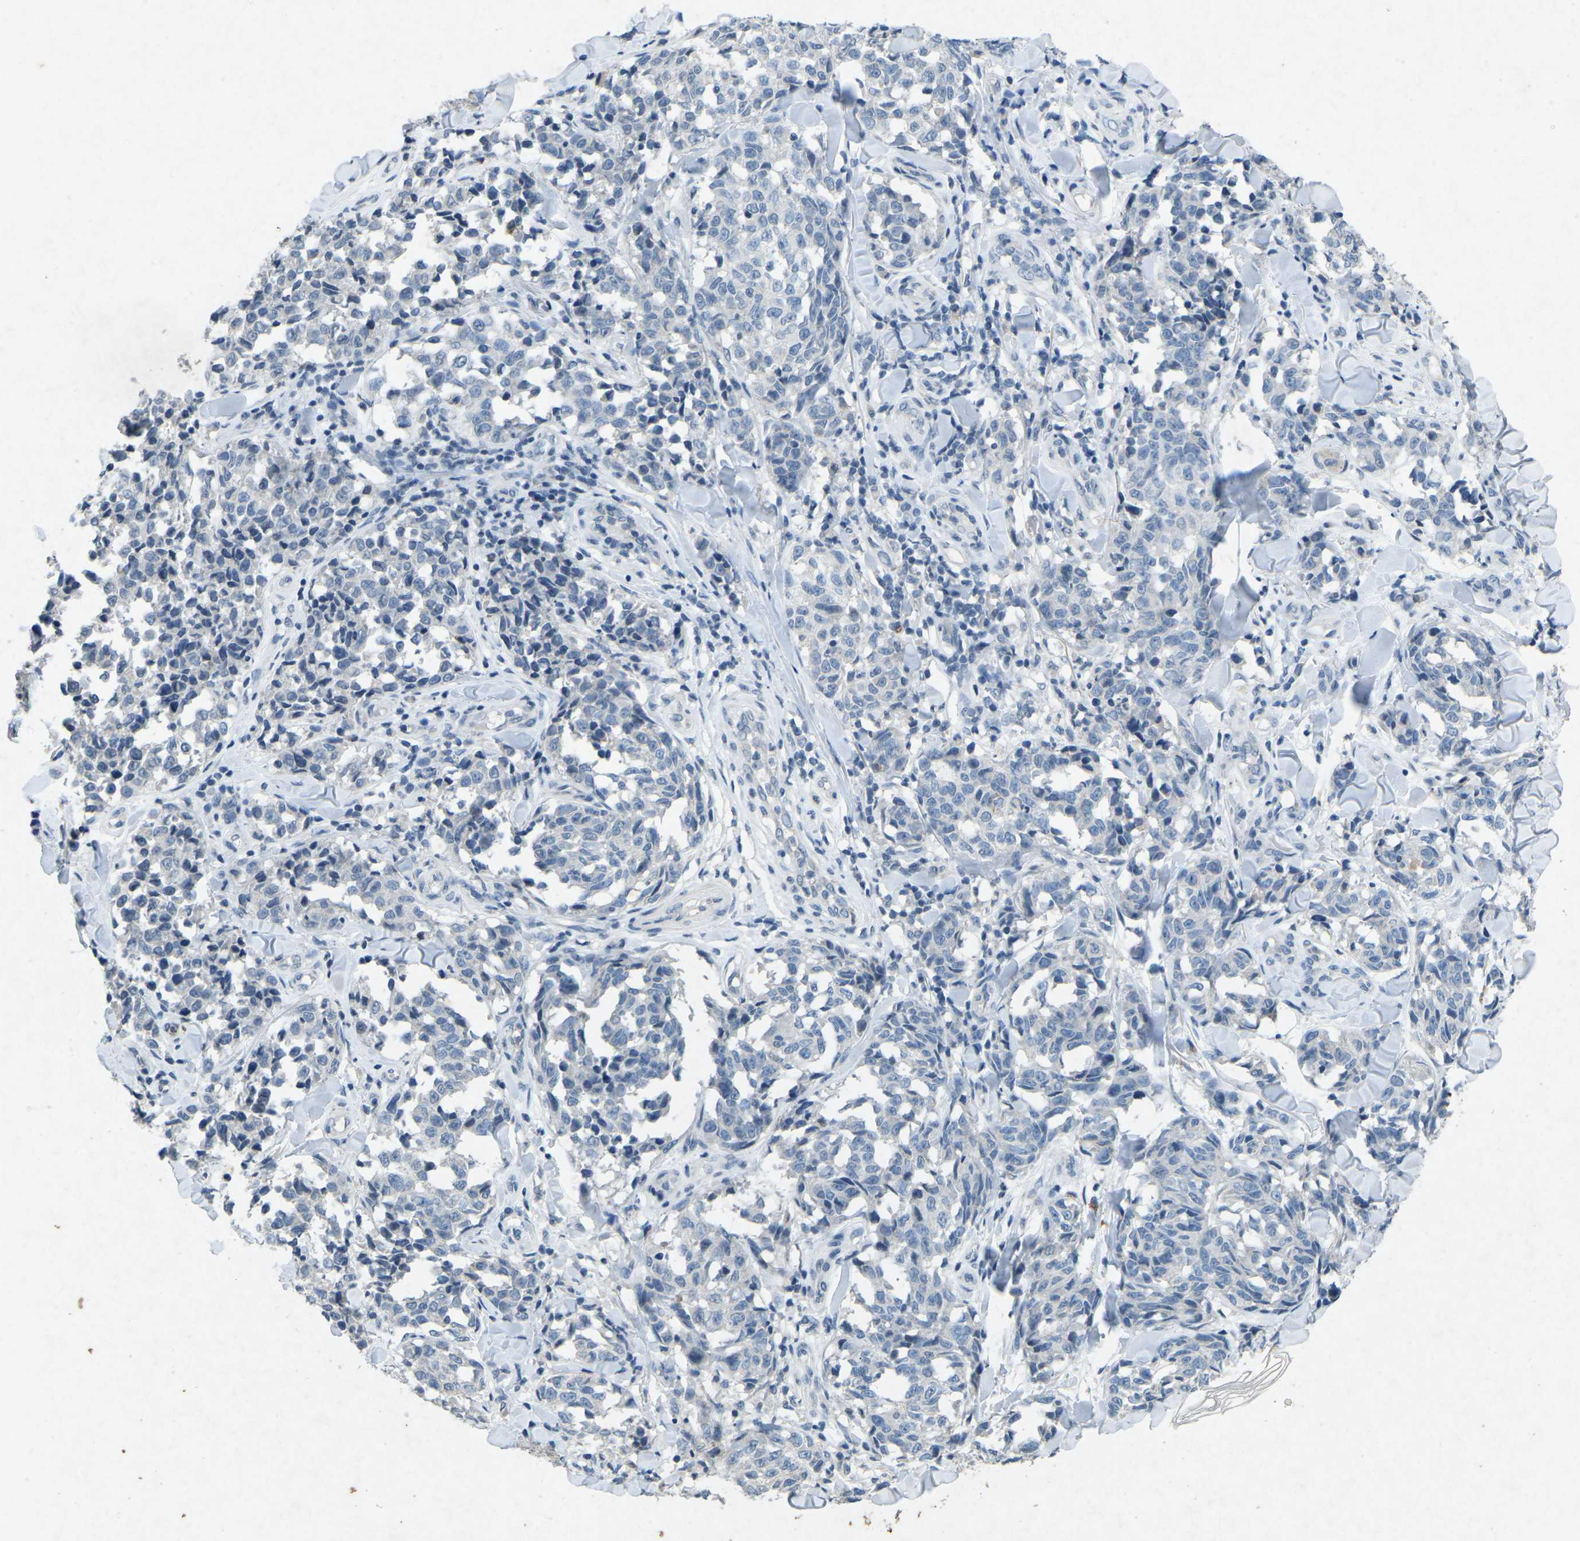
{"staining": {"intensity": "negative", "quantity": "none", "location": "none"}, "tissue": "melanoma", "cell_type": "Tumor cells", "image_type": "cancer", "snomed": [{"axis": "morphology", "description": "Malignant melanoma, NOS"}, {"axis": "topography", "description": "Skin"}], "caption": "Immunohistochemistry (IHC) histopathology image of neoplastic tissue: malignant melanoma stained with DAB (3,3'-diaminobenzidine) displays no significant protein expression in tumor cells.", "gene": "A1BG", "patient": {"sex": "female", "age": 64}}